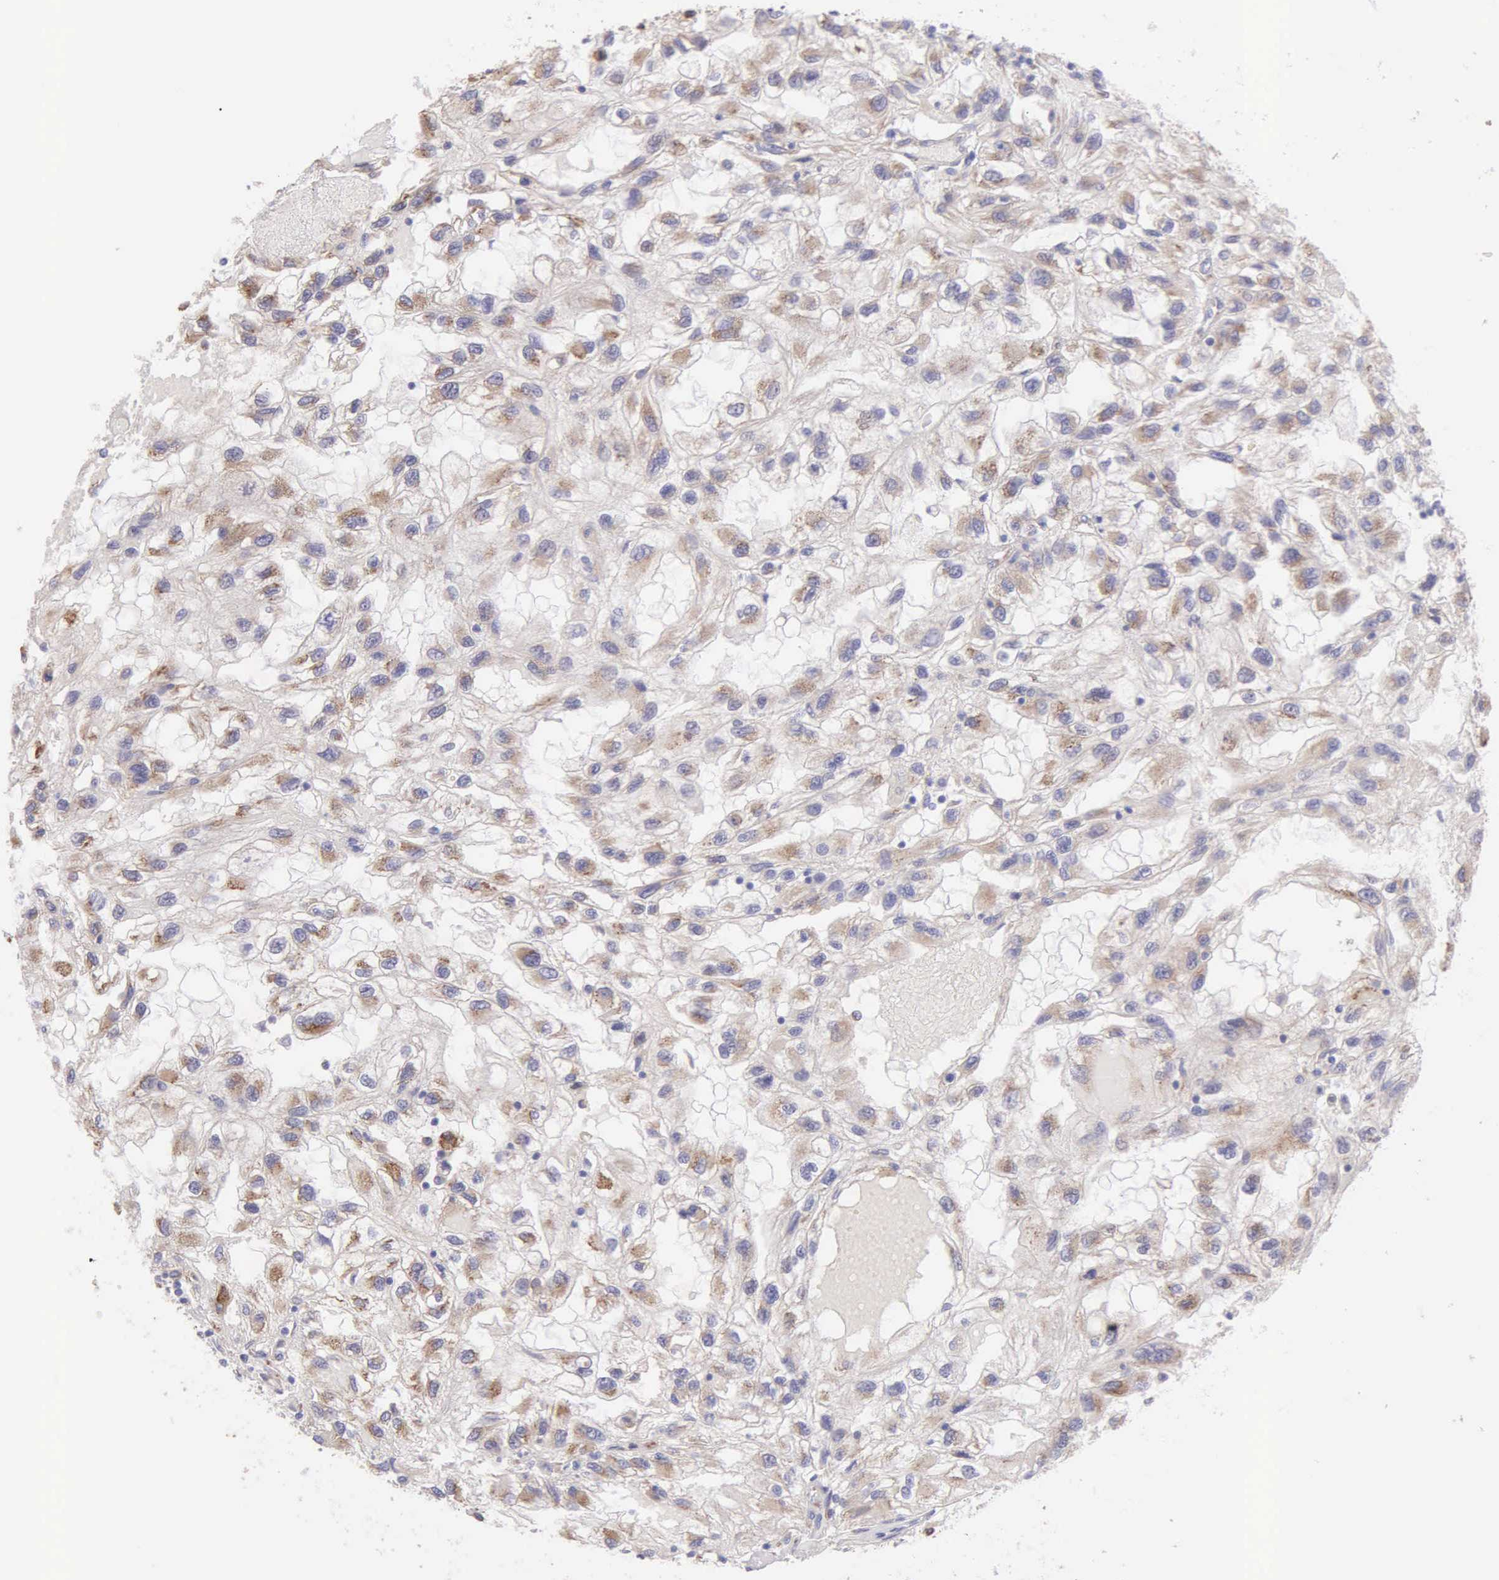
{"staining": {"intensity": "weak", "quantity": "25%-75%", "location": "cytoplasmic/membranous"}, "tissue": "renal cancer", "cell_type": "Tumor cells", "image_type": "cancer", "snomed": [{"axis": "morphology", "description": "Normal tissue, NOS"}, {"axis": "morphology", "description": "Adenocarcinoma, NOS"}, {"axis": "topography", "description": "Kidney"}], "caption": "Human renal cancer stained with a protein marker reveals weak staining in tumor cells.", "gene": "CKAP4", "patient": {"sex": "male", "age": 71}}